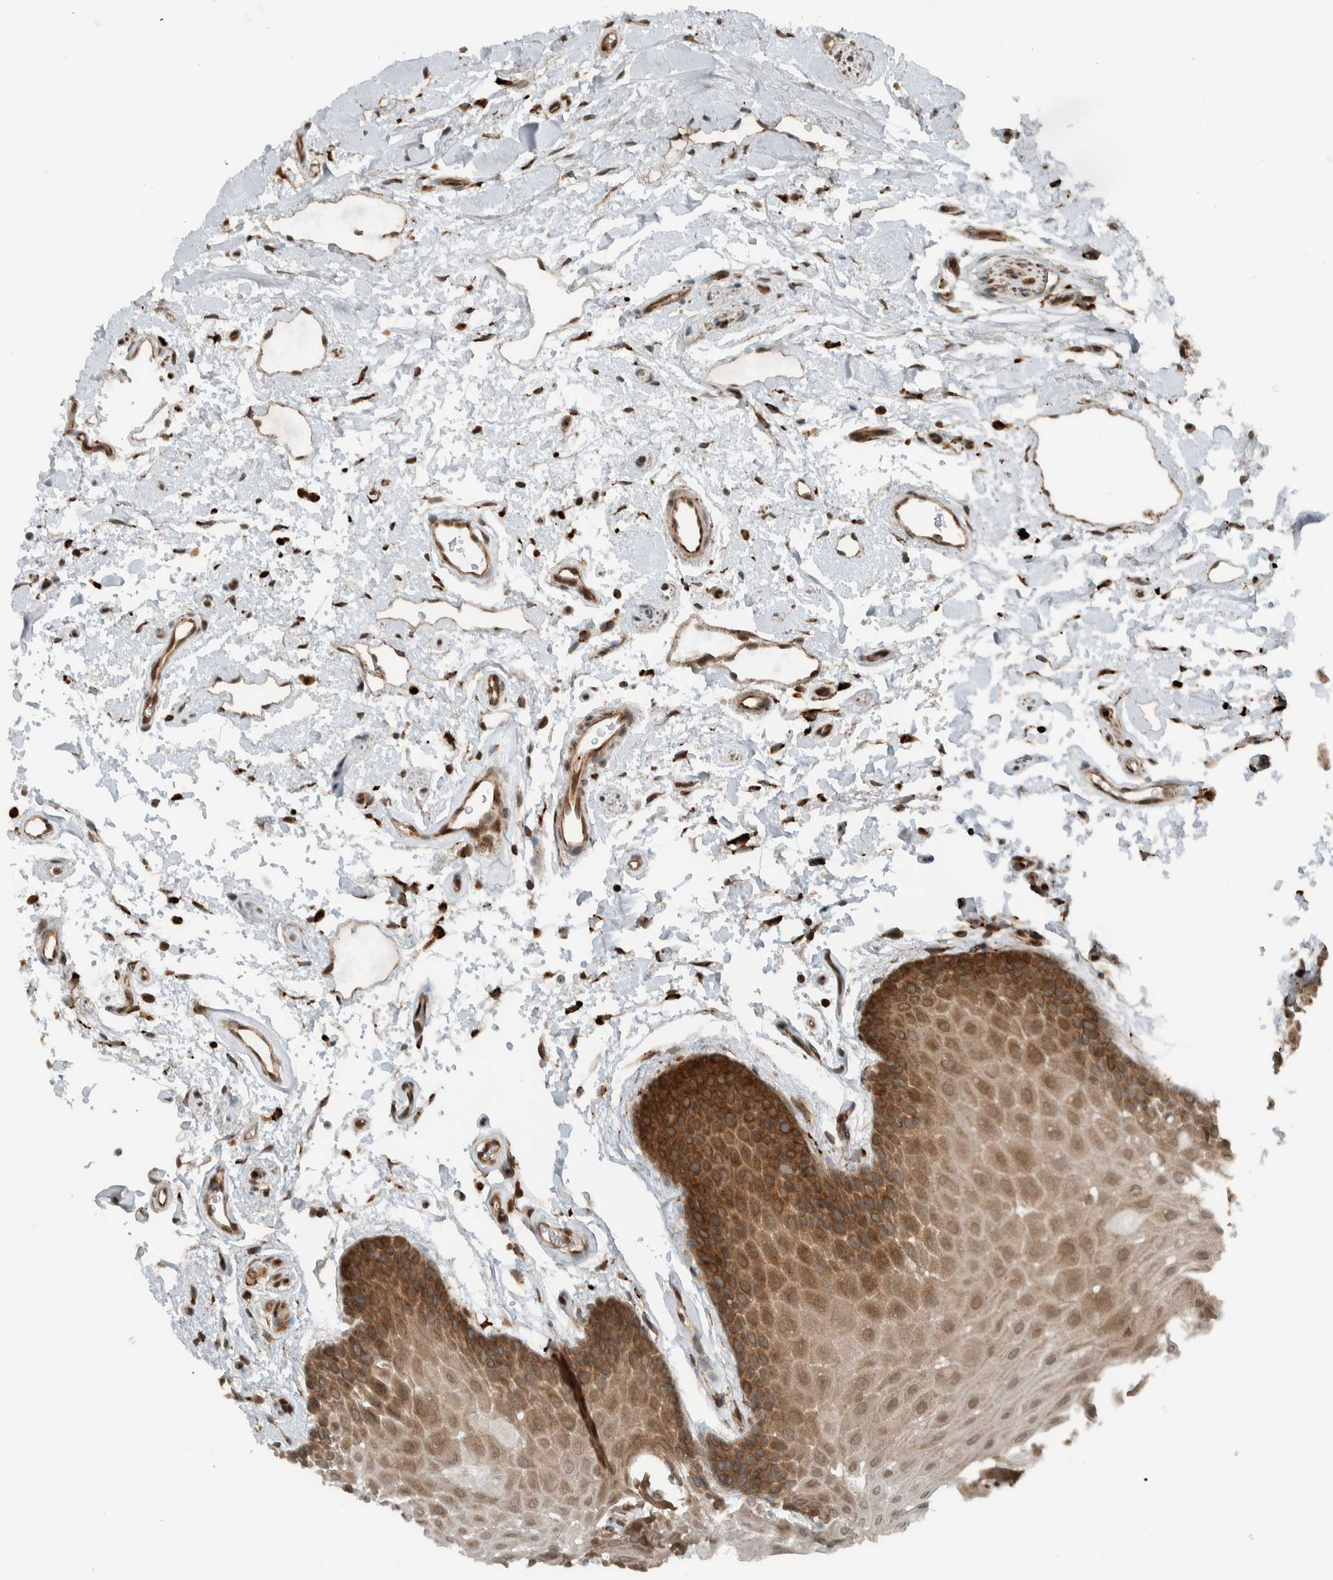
{"staining": {"intensity": "moderate", "quantity": ">75%", "location": "cytoplasmic/membranous"}, "tissue": "oral mucosa", "cell_type": "Squamous epithelial cells", "image_type": "normal", "snomed": [{"axis": "morphology", "description": "Normal tissue, NOS"}, {"axis": "topography", "description": "Oral tissue"}], "caption": "The immunohistochemical stain highlights moderate cytoplasmic/membranous staining in squamous epithelial cells of unremarkable oral mucosa. (DAB (3,3'-diaminobenzidine) = brown stain, brightfield microscopy at high magnification).", "gene": "GIGYF1", "patient": {"sex": "male", "age": 62}}